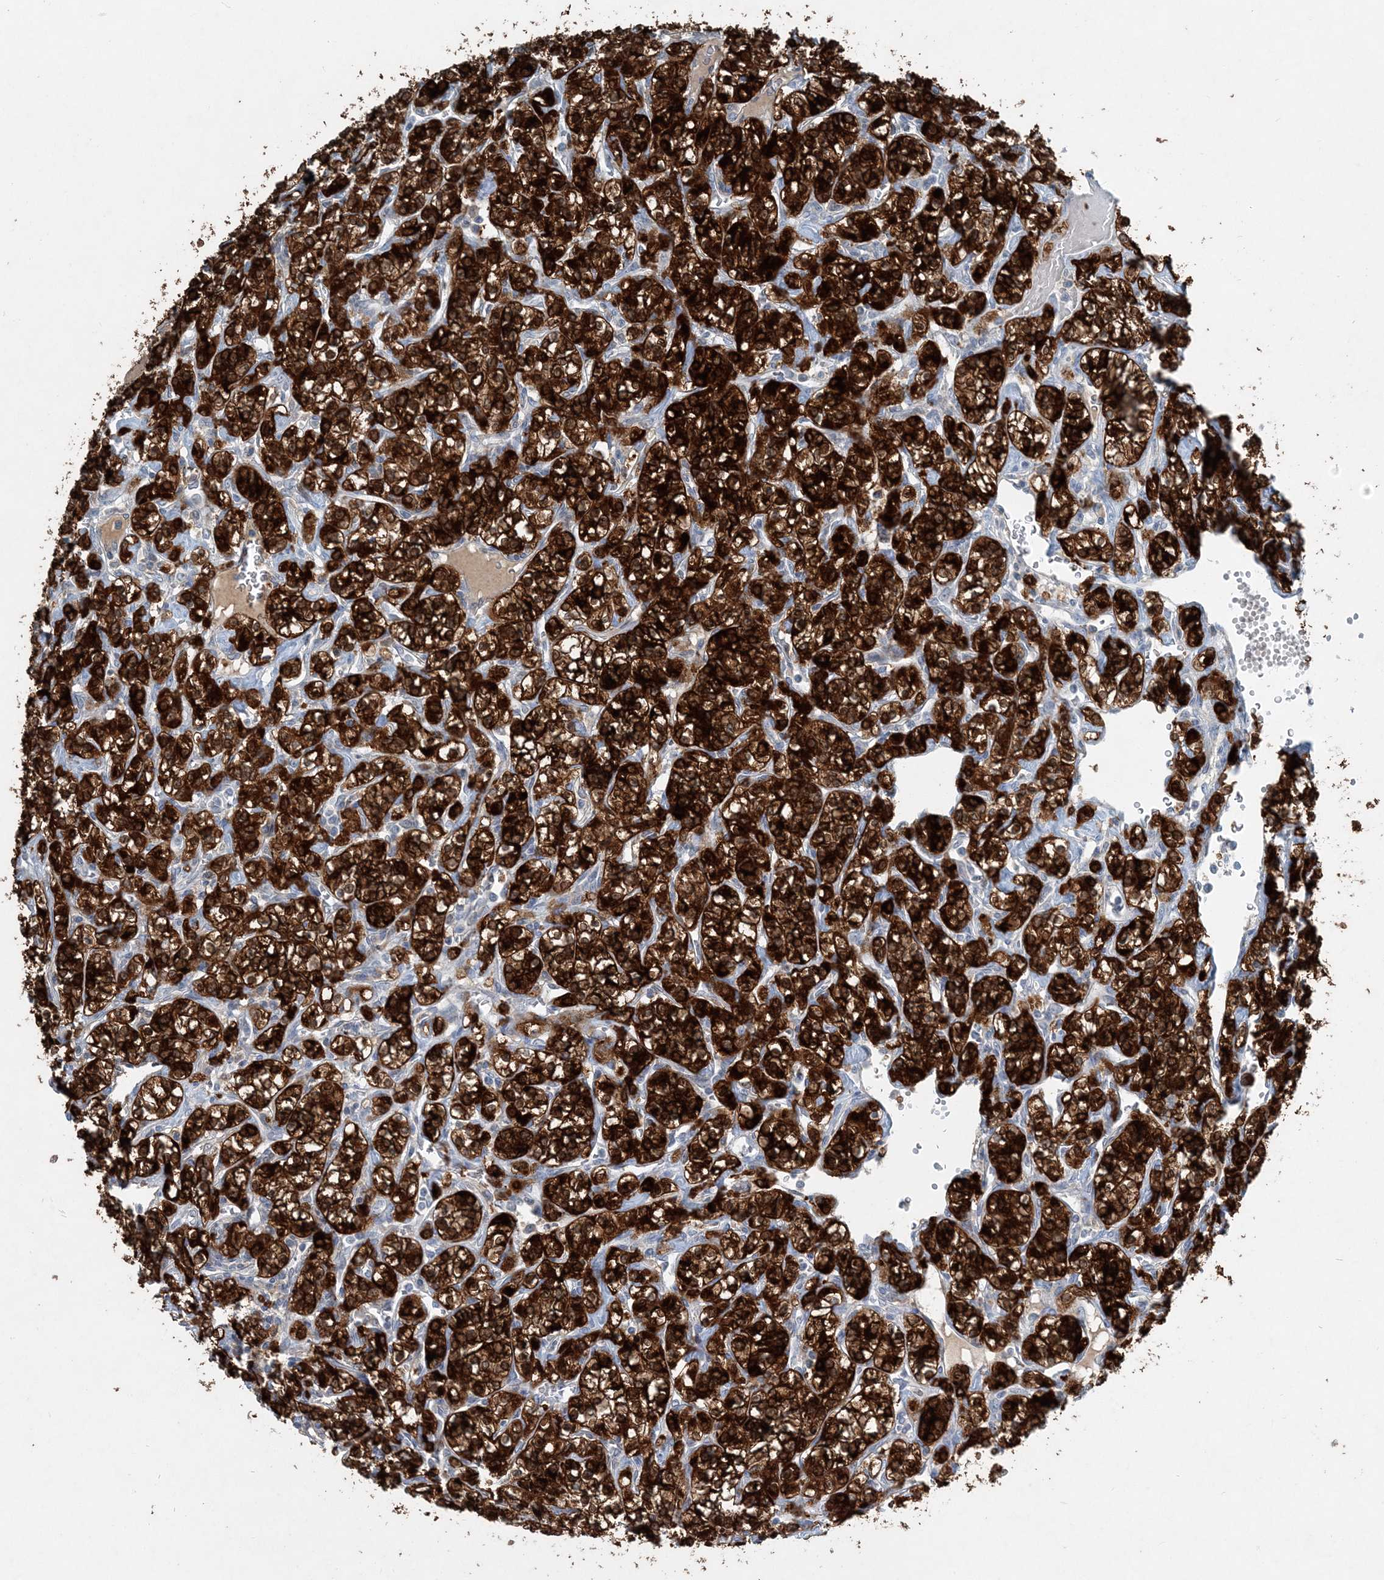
{"staining": {"intensity": "strong", "quantity": ">75%", "location": "cytoplasmic/membranous,nuclear"}, "tissue": "renal cancer", "cell_type": "Tumor cells", "image_type": "cancer", "snomed": [{"axis": "morphology", "description": "Adenocarcinoma, NOS"}, {"axis": "topography", "description": "Kidney"}], "caption": "An immunohistochemistry (IHC) image of neoplastic tissue is shown. Protein staining in brown labels strong cytoplasmic/membranous and nuclear positivity in renal cancer (adenocarcinoma) within tumor cells. (IHC, brightfield microscopy, high magnification).", "gene": "ARMH1", "patient": {"sex": "male", "age": 77}}